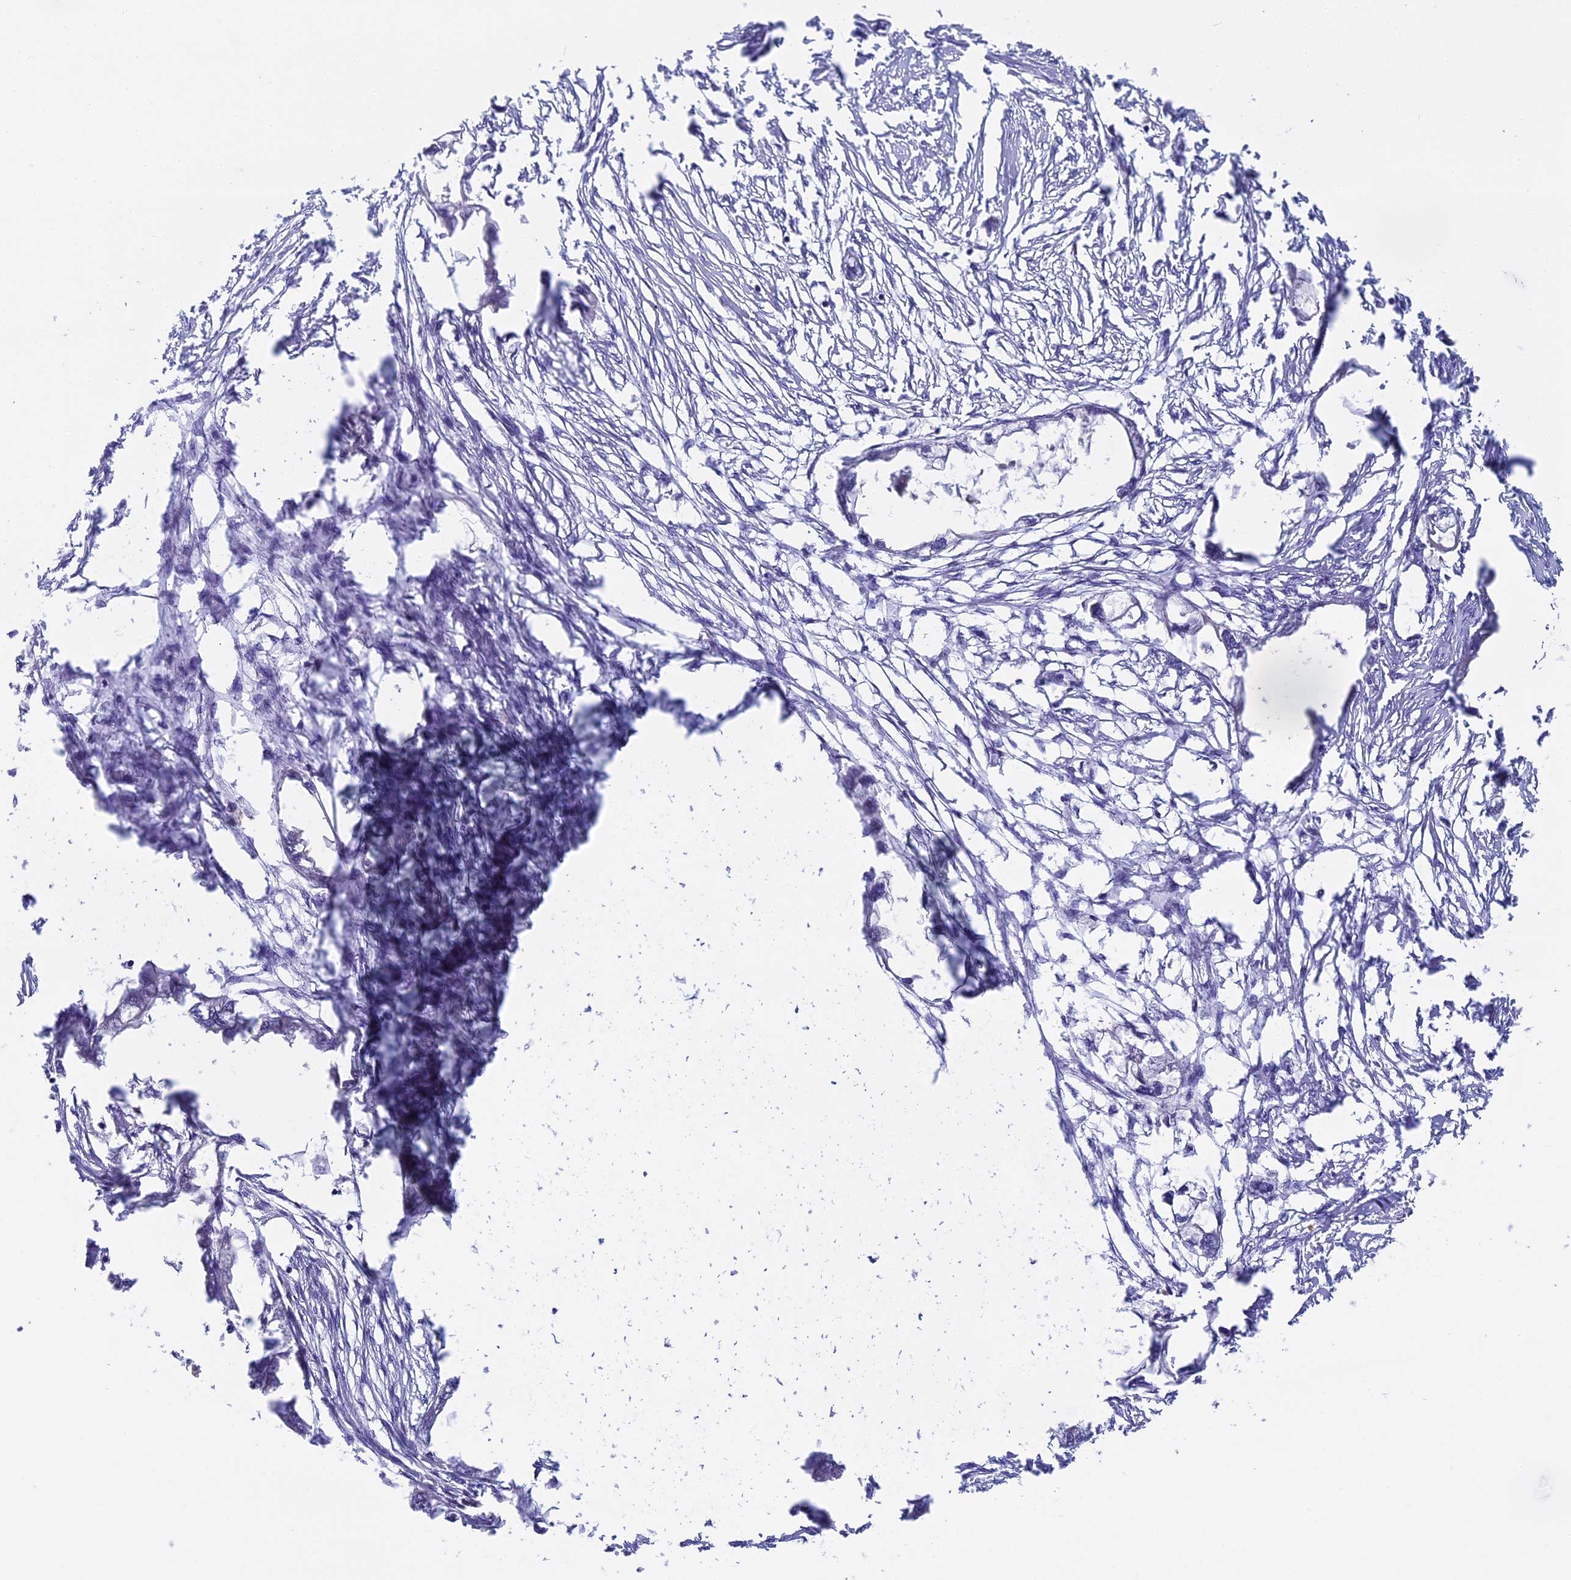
{"staining": {"intensity": "negative", "quantity": "none", "location": "none"}, "tissue": "endometrial cancer", "cell_type": "Tumor cells", "image_type": "cancer", "snomed": [{"axis": "morphology", "description": "Adenocarcinoma, NOS"}, {"axis": "morphology", "description": "Adenocarcinoma, metastatic, NOS"}, {"axis": "topography", "description": "Adipose tissue"}, {"axis": "topography", "description": "Endometrium"}], "caption": "Immunohistochemical staining of human endometrial adenocarcinoma exhibits no significant expression in tumor cells.", "gene": "LIG1", "patient": {"sex": "female", "age": 67}}